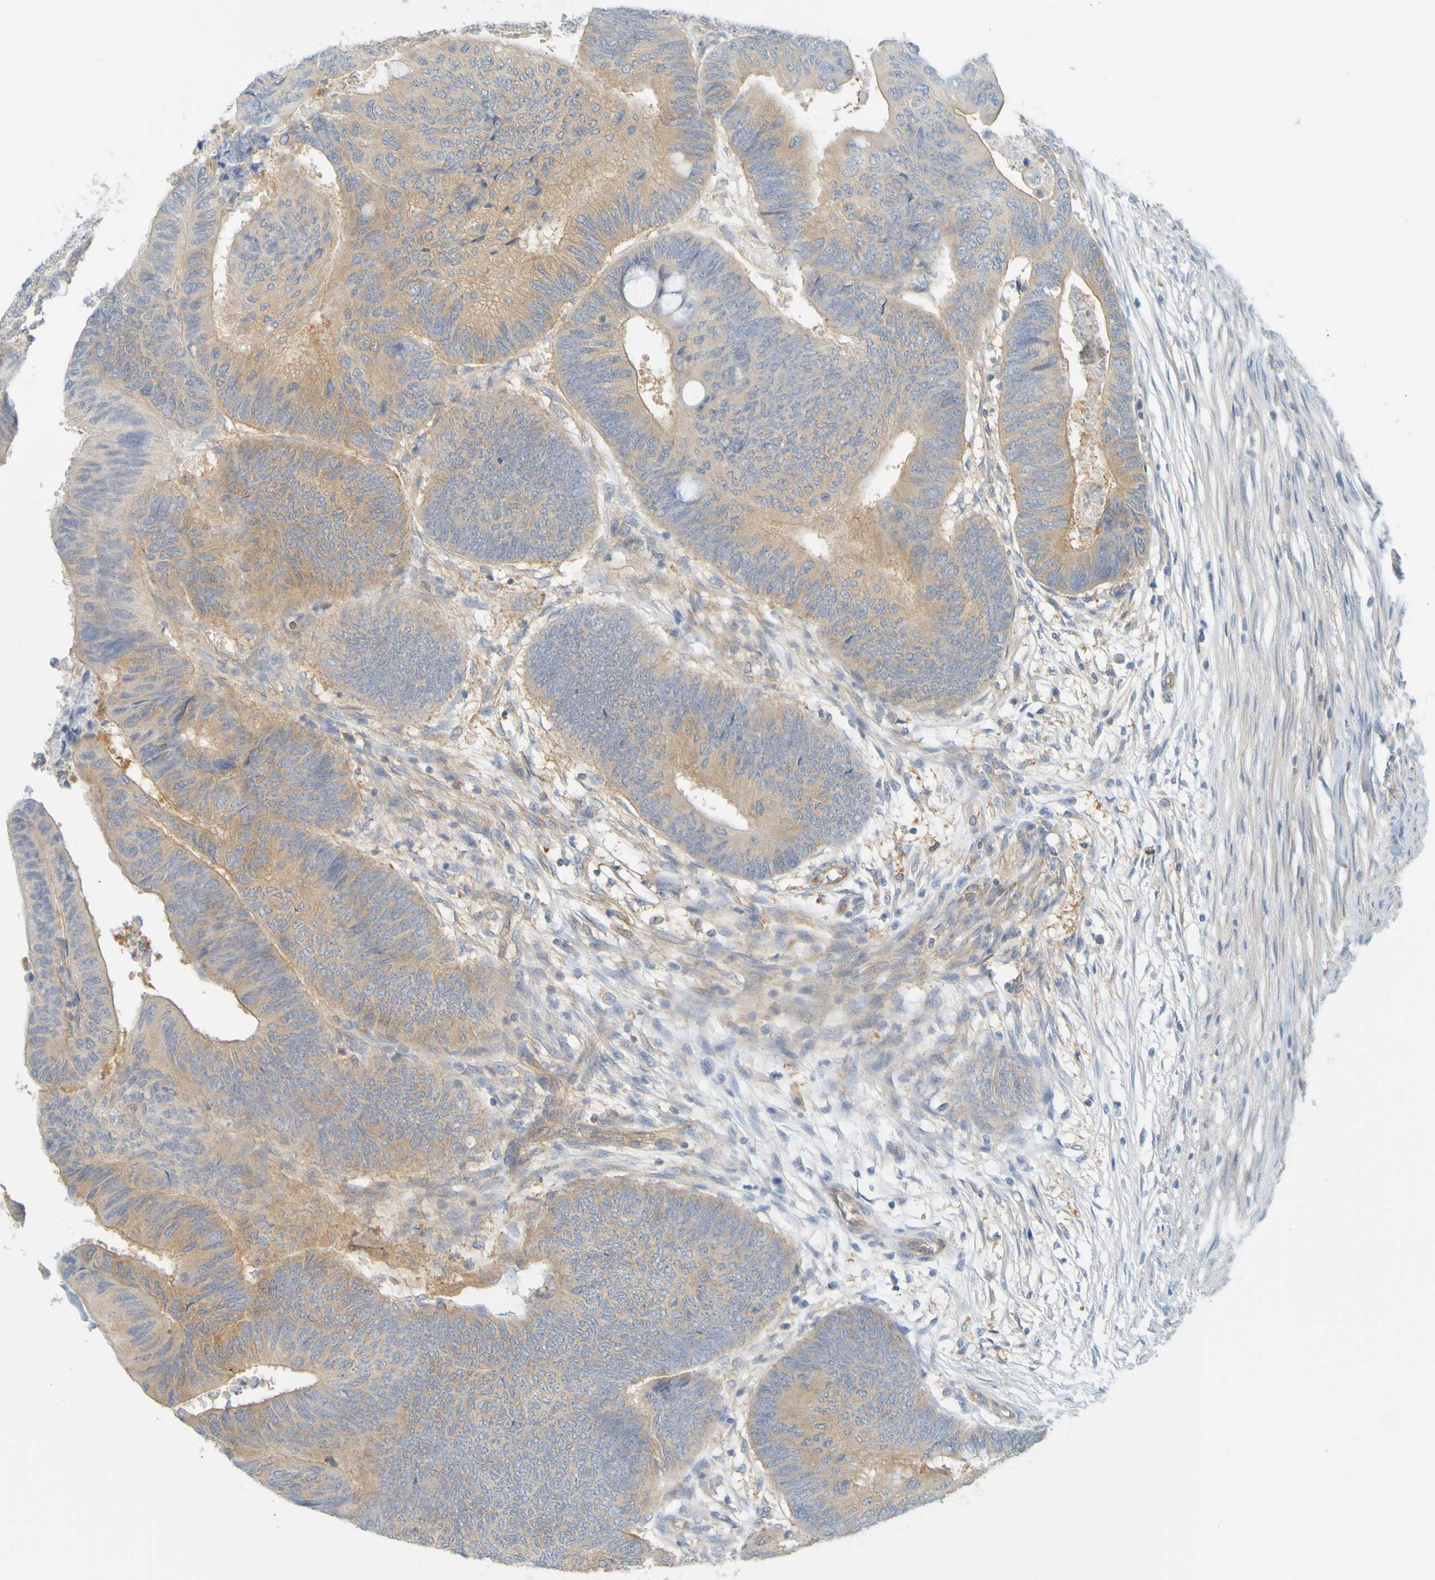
{"staining": {"intensity": "moderate", "quantity": ">75%", "location": "cytoplasmic/membranous"}, "tissue": "colorectal cancer", "cell_type": "Tumor cells", "image_type": "cancer", "snomed": [{"axis": "morphology", "description": "Normal tissue, NOS"}, {"axis": "morphology", "description": "Adenocarcinoma, NOS"}, {"axis": "topography", "description": "Rectum"}, {"axis": "topography", "description": "Peripheral nerve tissue"}], "caption": "Colorectal cancer stained with IHC demonstrates moderate cytoplasmic/membranous staining in approximately >75% of tumor cells.", "gene": "APPL1", "patient": {"sex": "male", "age": 92}}